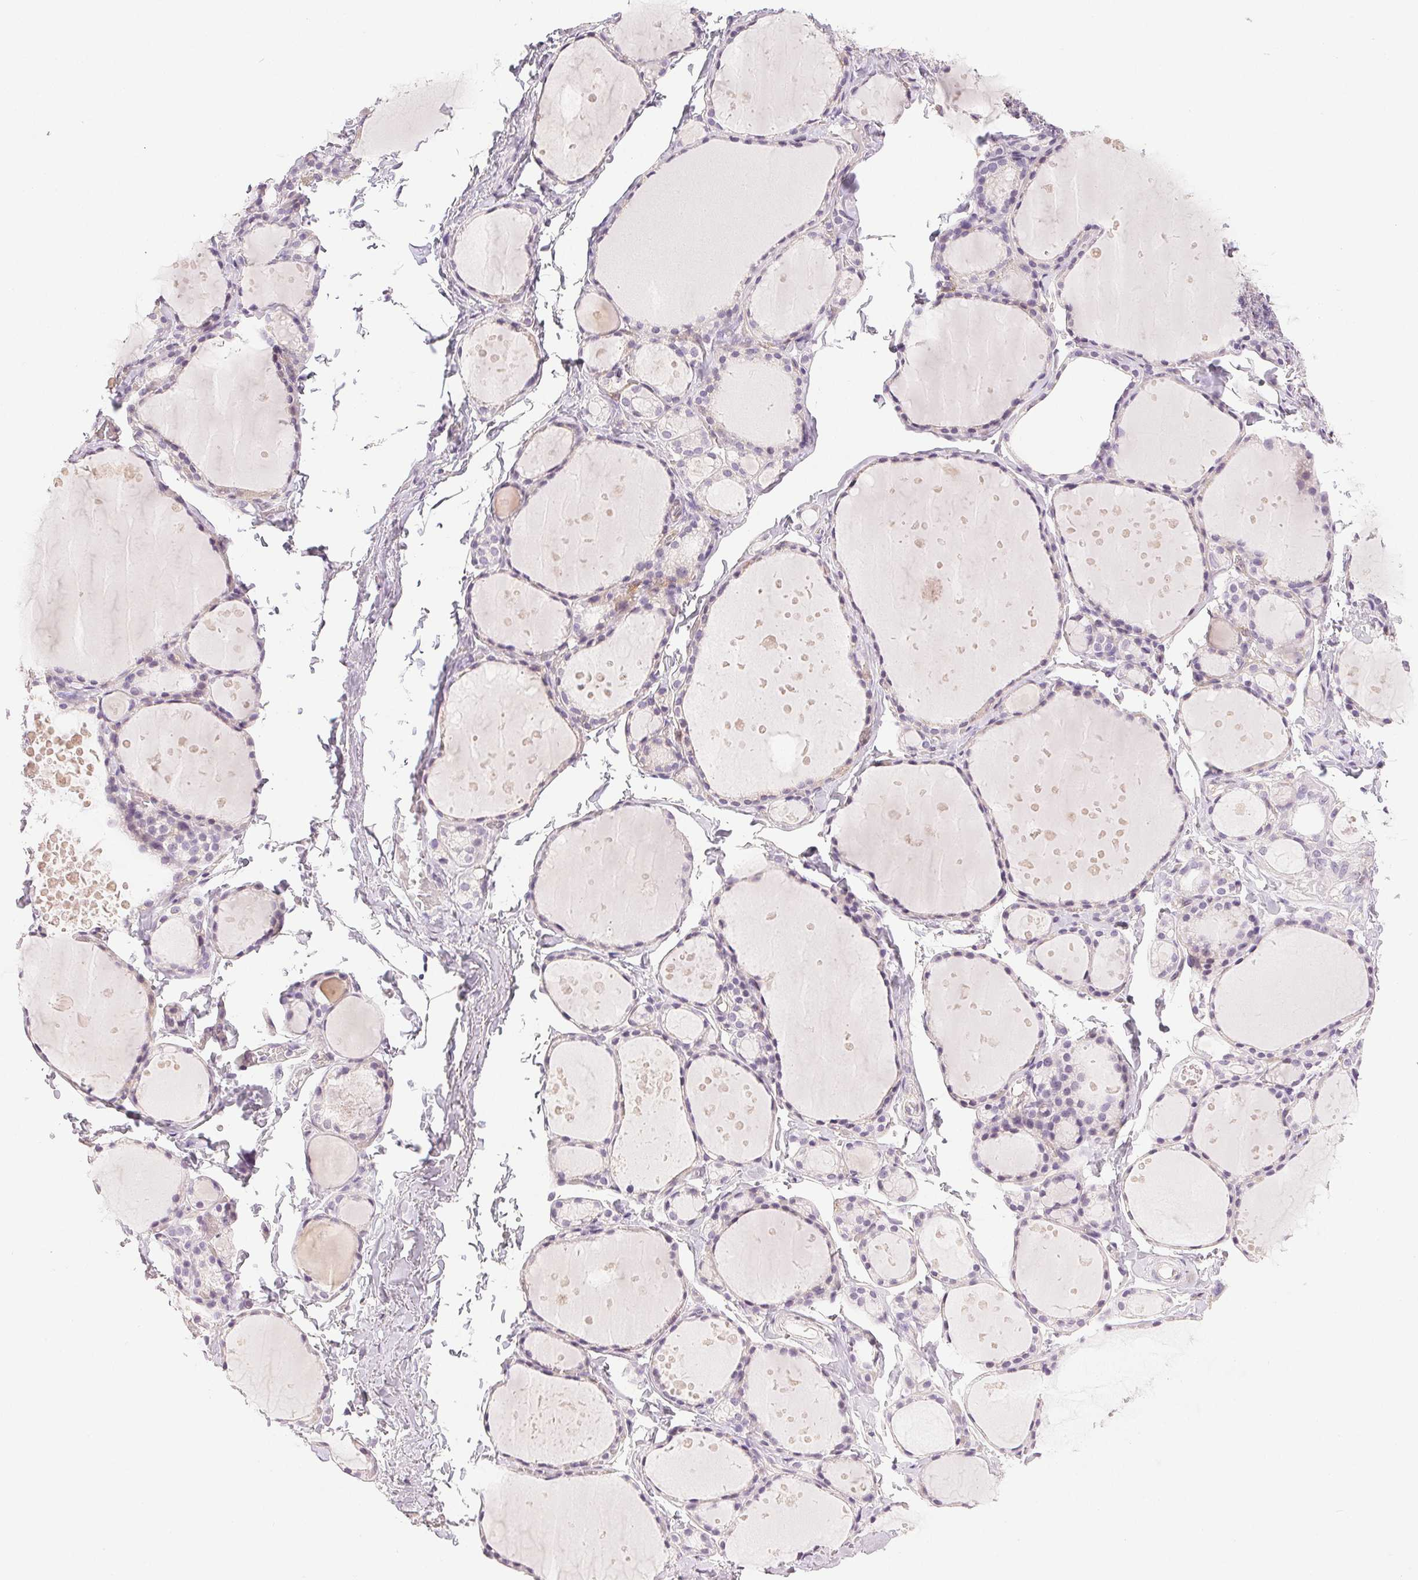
{"staining": {"intensity": "negative", "quantity": "none", "location": "none"}, "tissue": "thyroid gland", "cell_type": "Glandular cells", "image_type": "normal", "snomed": [{"axis": "morphology", "description": "Normal tissue, NOS"}, {"axis": "topography", "description": "Thyroid gland"}], "caption": "High power microscopy micrograph of an immunohistochemistry micrograph of benign thyroid gland, revealing no significant positivity in glandular cells.", "gene": "PLCB1", "patient": {"sex": "male", "age": 68}}